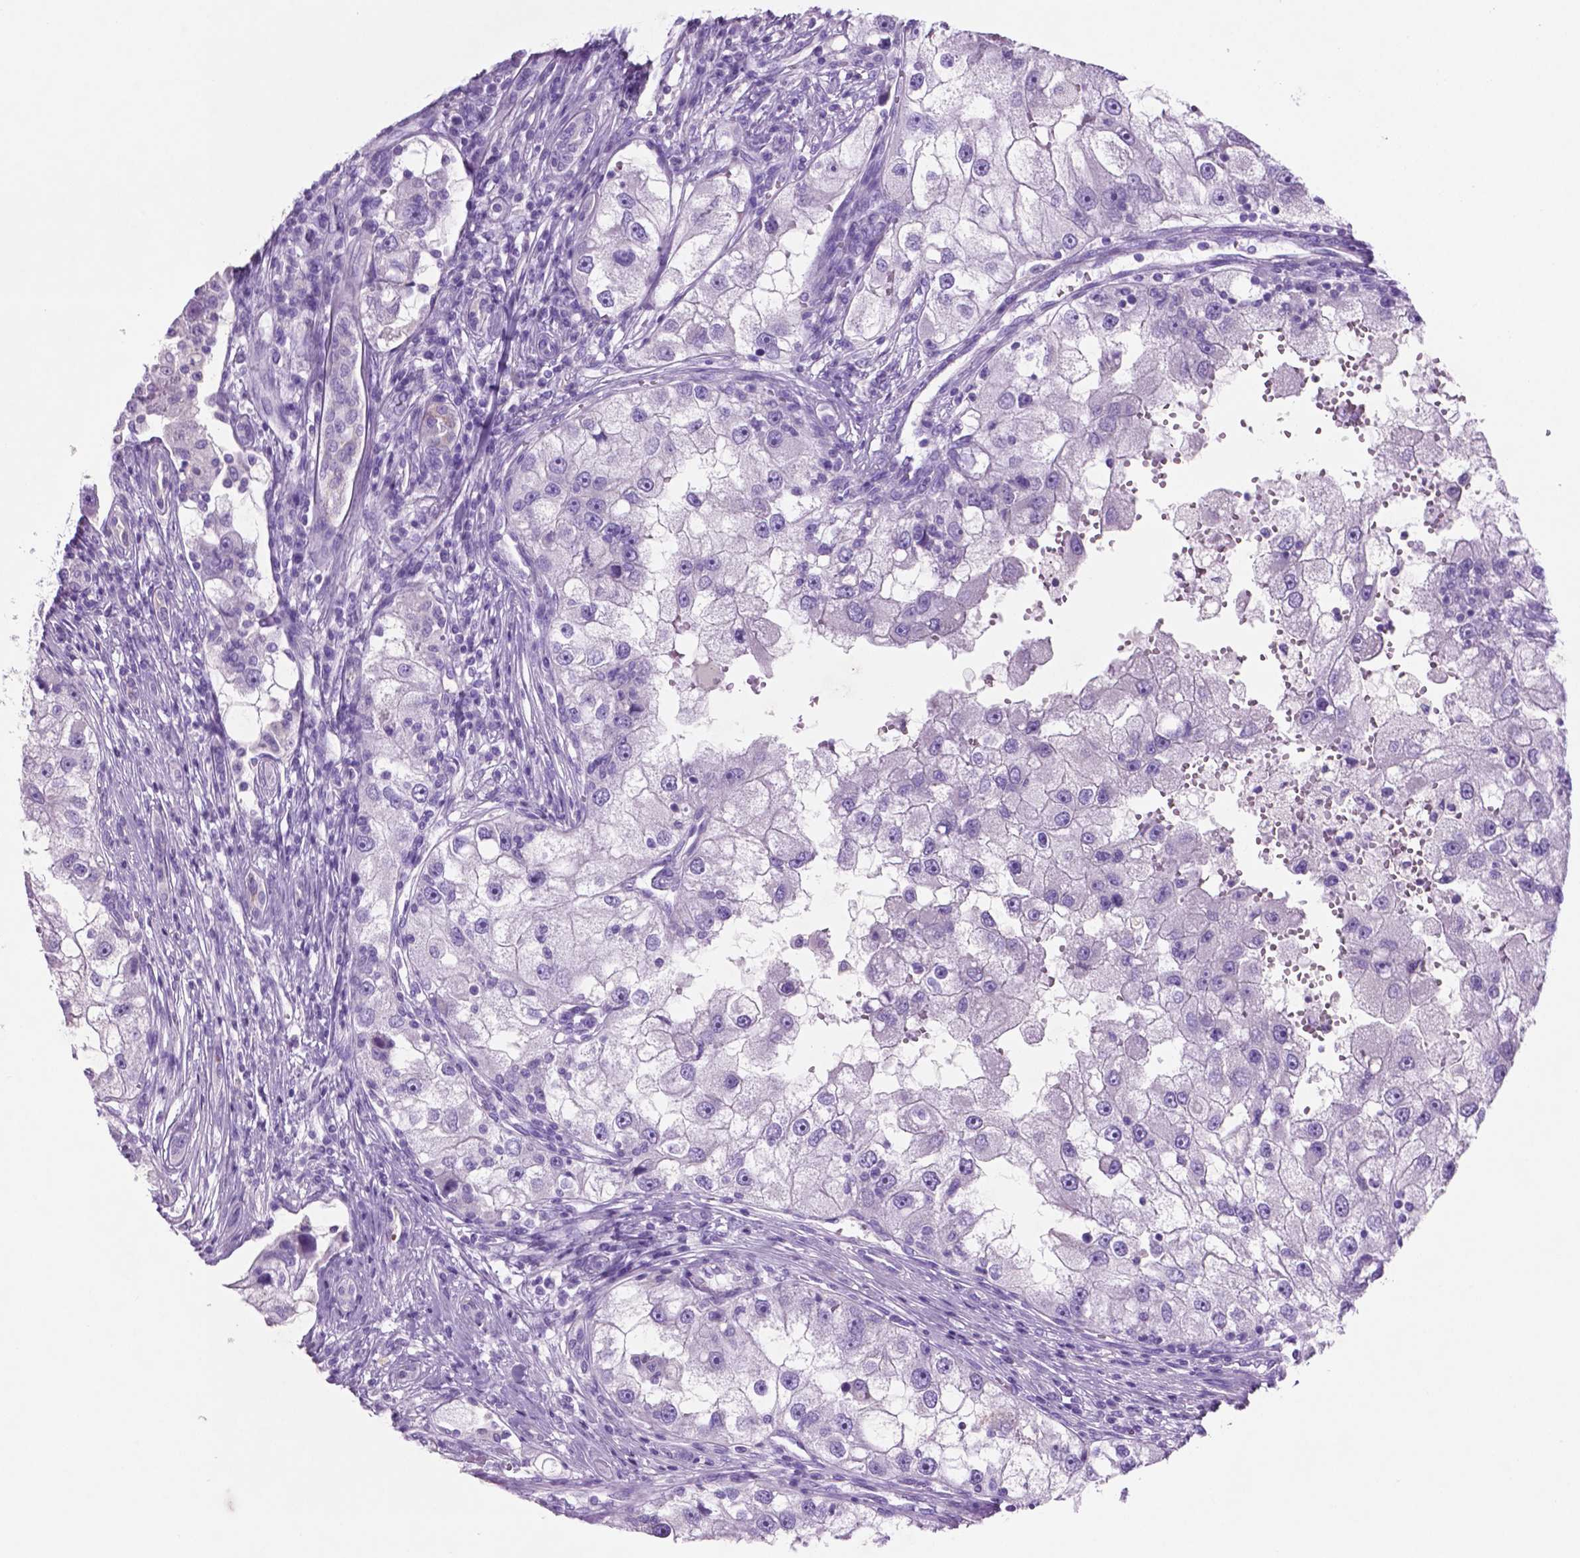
{"staining": {"intensity": "negative", "quantity": "none", "location": "none"}, "tissue": "renal cancer", "cell_type": "Tumor cells", "image_type": "cancer", "snomed": [{"axis": "morphology", "description": "Adenocarcinoma, NOS"}, {"axis": "topography", "description": "Kidney"}], "caption": "An image of renal cancer stained for a protein reveals no brown staining in tumor cells.", "gene": "POU4F1", "patient": {"sex": "male", "age": 63}}